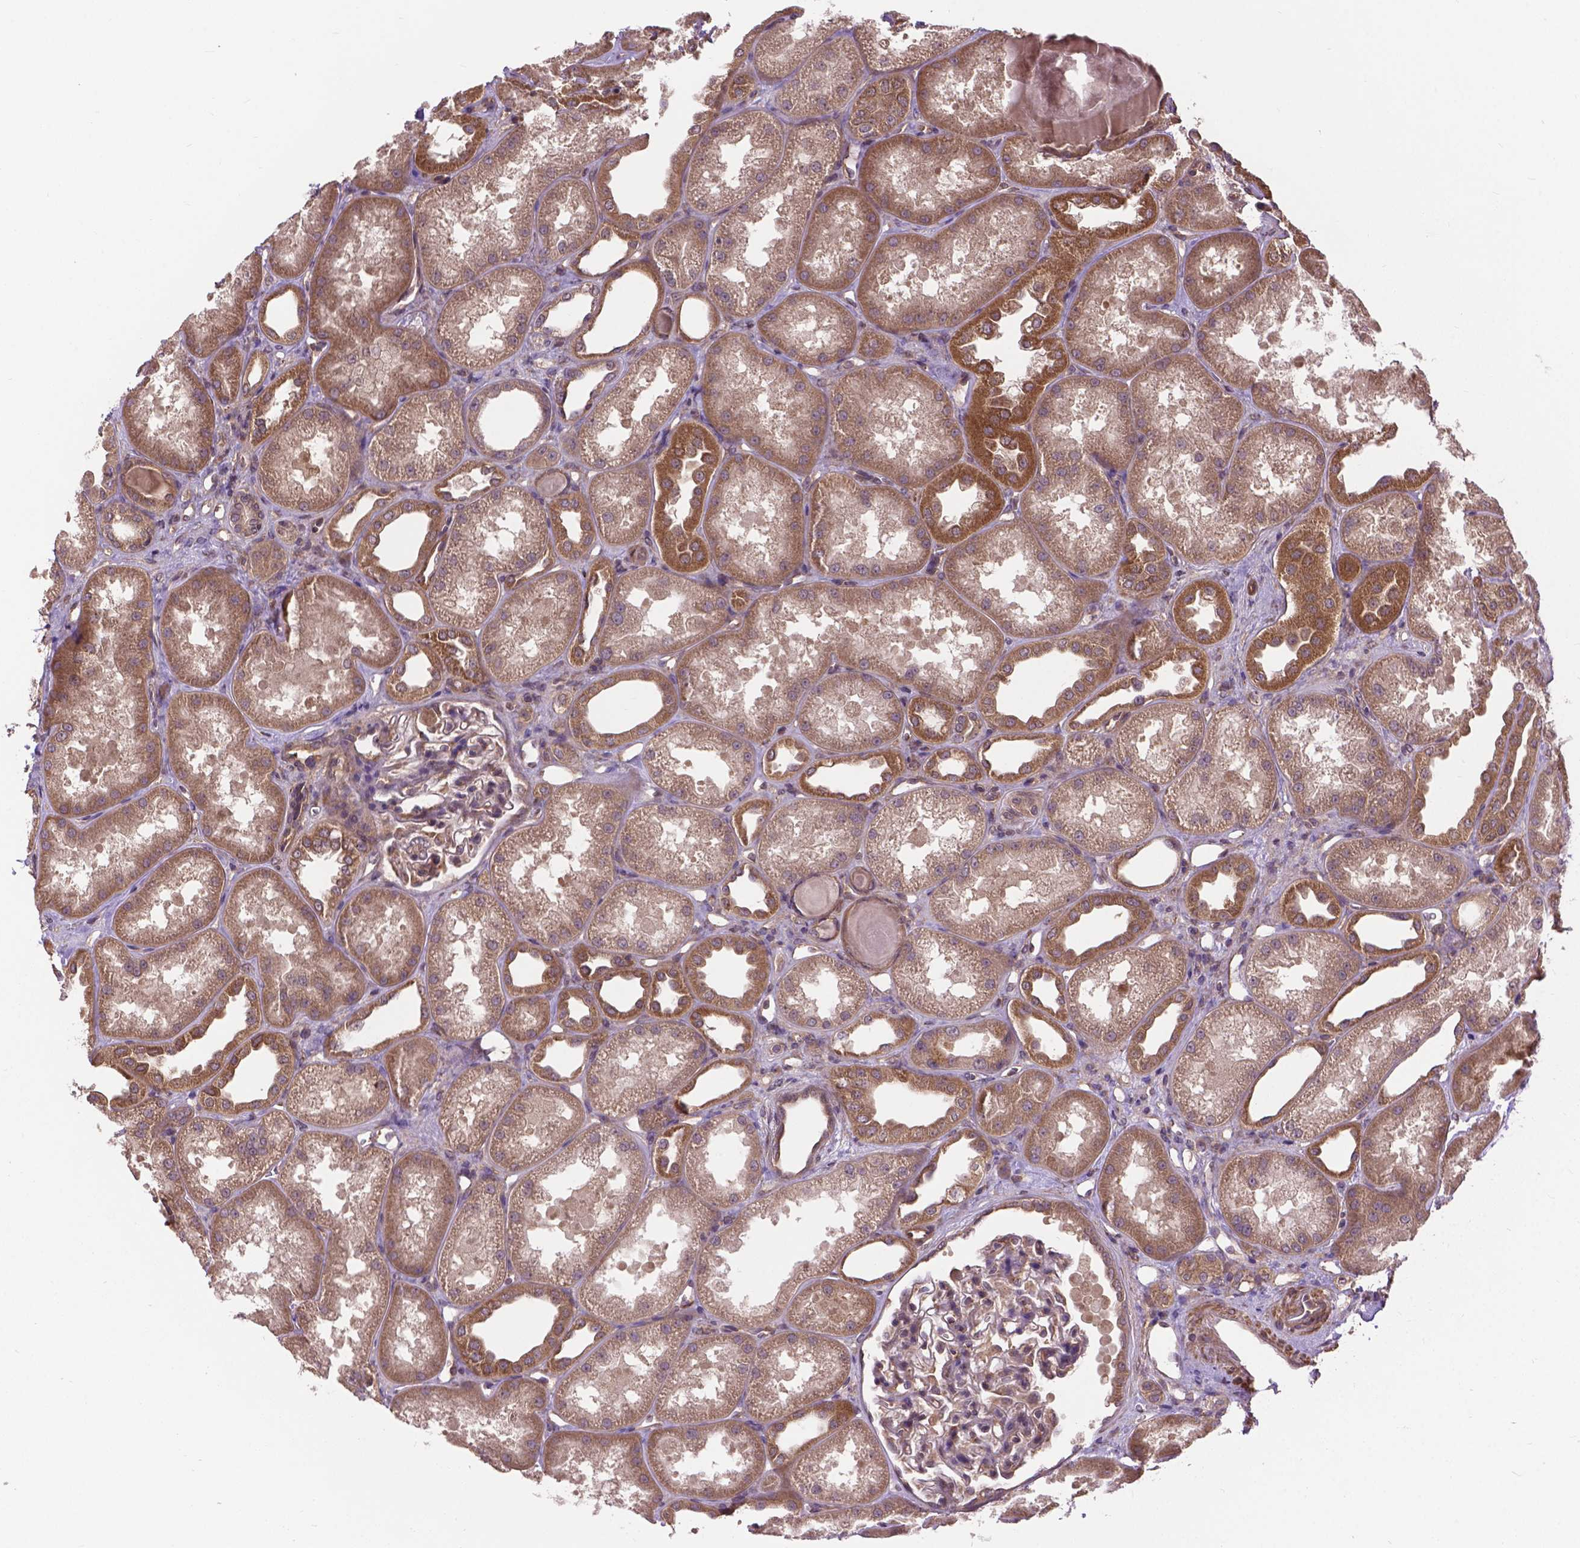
{"staining": {"intensity": "moderate", "quantity": ">75%", "location": "cytoplasmic/membranous"}, "tissue": "kidney", "cell_type": "Cells in glomeruli", "image_type": "normal", "snomed": [{"axis": "morphology", "description": "Normal tissue, NOS"}, {"axis": "topography", "description": "Kidney"}], "caption": "Protein expression analysis of benign kidney shows moderate cytoplasmic/membranous expression in approximately >75% of cells in glomeruli. Immunohistochemistry stains the protein in brown and the nuclei are stained blue.", "gene": "ZNF616", "patient": {"sex": "male", "age": 61}}